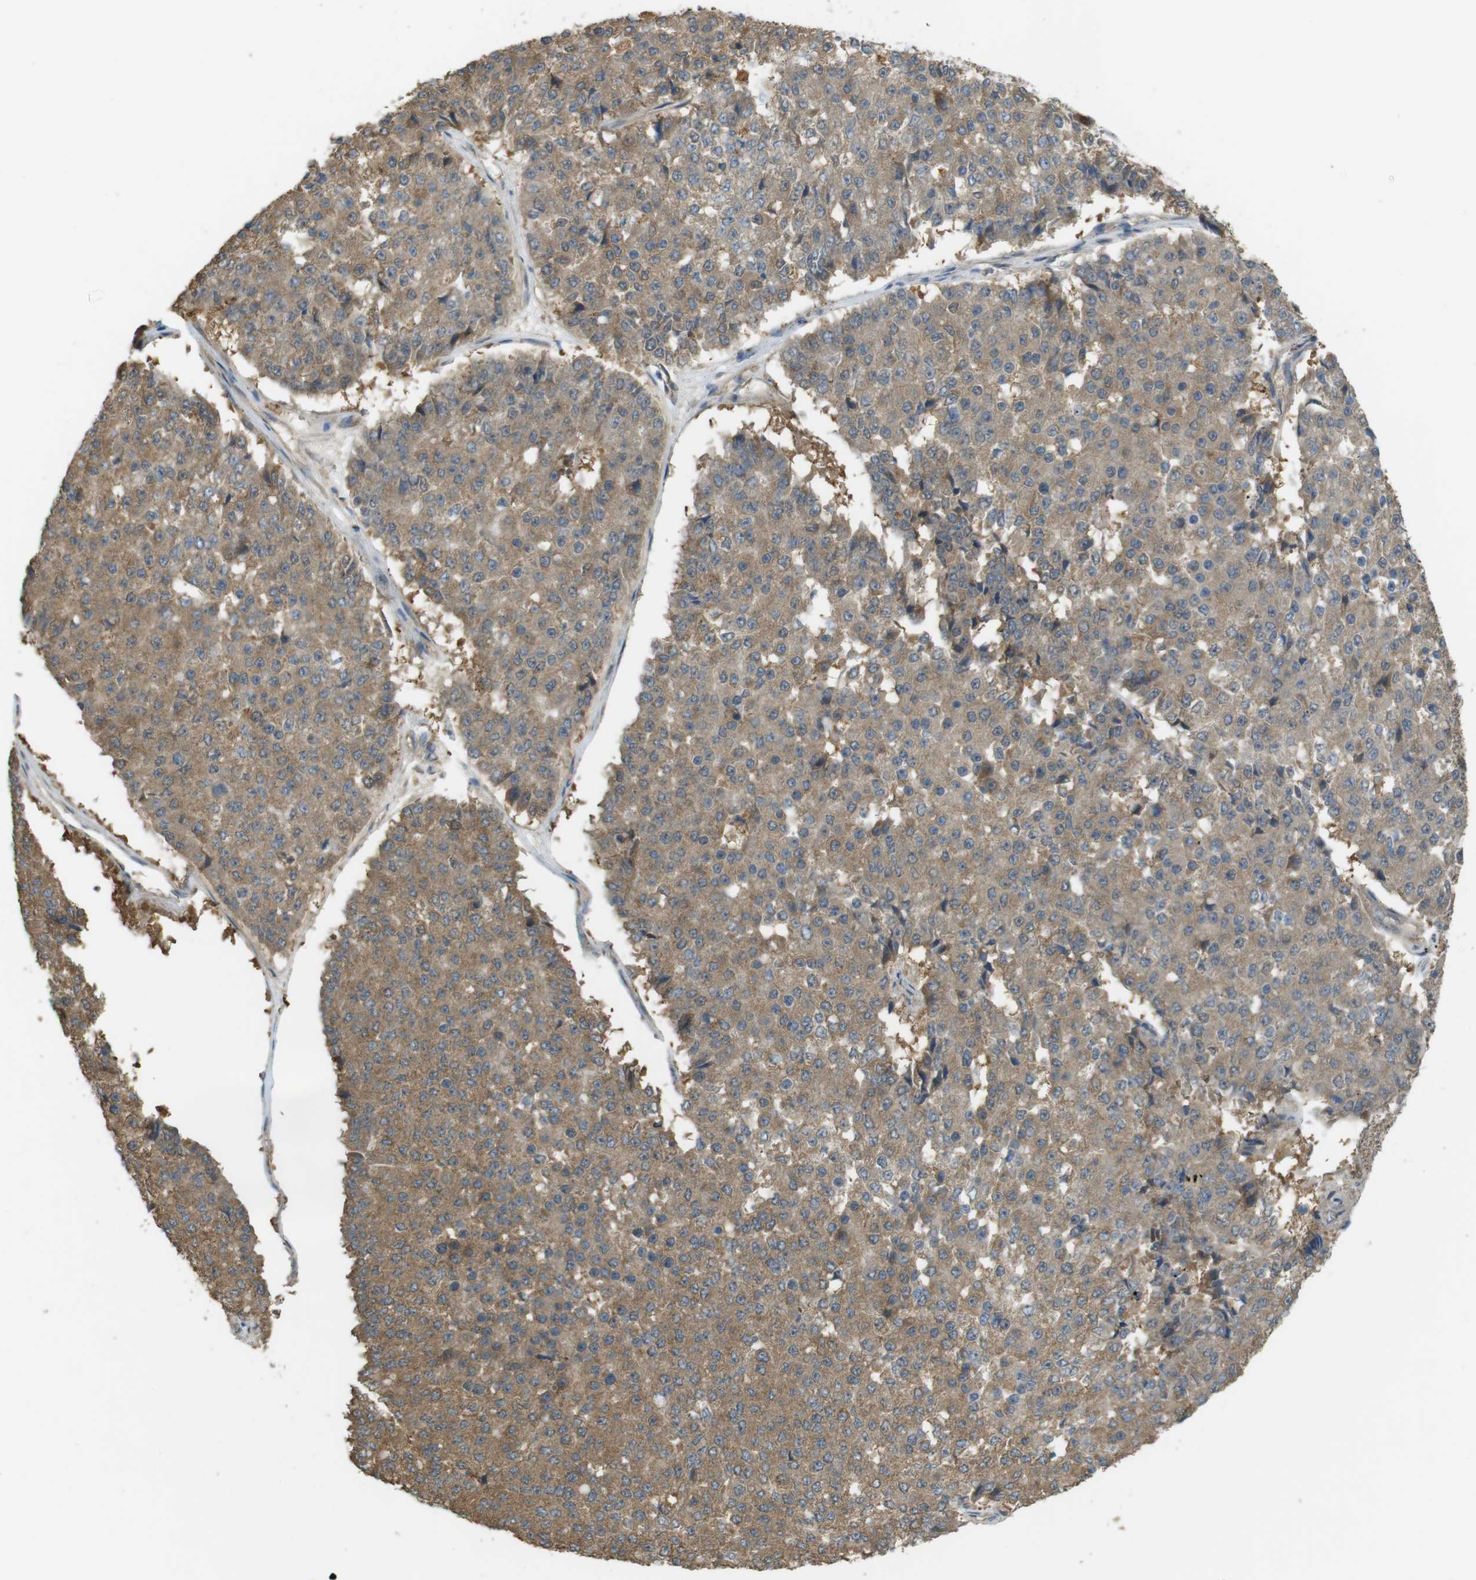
{"staining": {"intensity": "moderate", "quantity": "25%-75%", "location": "cytoplasmic/membranous"}, "tissue": "pancreatic cancer", "cell_type": "Tumor cells", "image_type": "cancer", "snomed": [{"axis": "morphology", "description": "Adenocarcinoma, NOS"}, {"axis": "topography", "description": "Pancreas"}], "caption": "Pancreatic cancer was stained to show a protein in brown. There is medium levels of moderate cytoplasmic/membranous positivity in approximately 25%-75% of tumor cells. (IHC, brightfield microscopy, high magnification).", "gene": "ZDHHC20", "patient": {"sex": "male", "age": 50}}